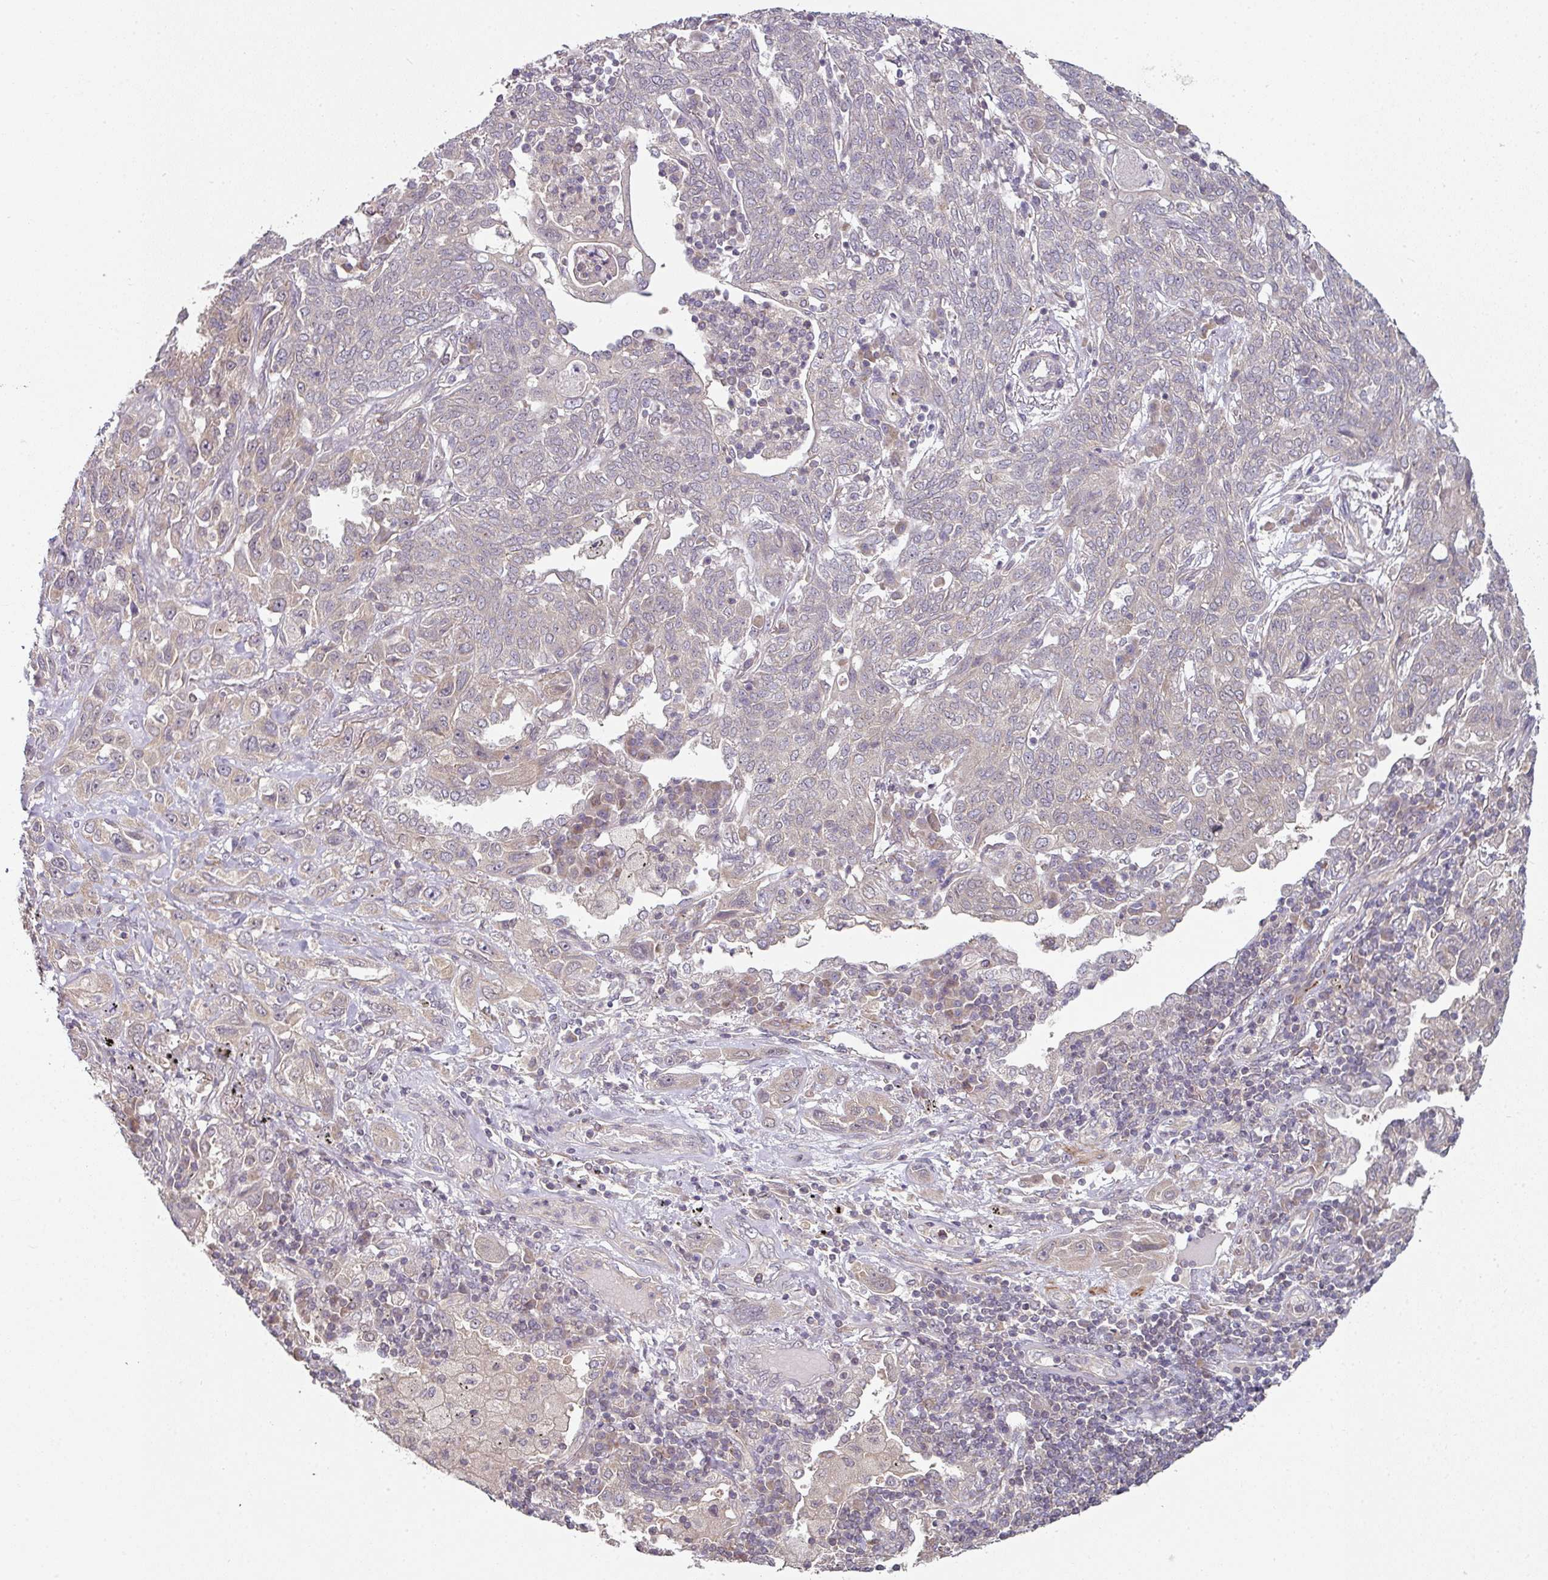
{"staining": {"intensity": "weak", "quantity": "<25%", "location": "cytoplasmic/membranous"}, "tissue": "lung cancer", "cell_type": "Tumor cells", "image_type": "cancer", "snomed": [{"axis": "morphology", "description": "Squamous cell carcinoma, NOS"}, {"axis": "topography", "description": "Lung"}], "caption": "Immunohistochemical staining of lung cancer exhibits no significant positivity in tumor cells.", "gene": "MAP2K2", "patient": {"sex": "female", "age": 70}}